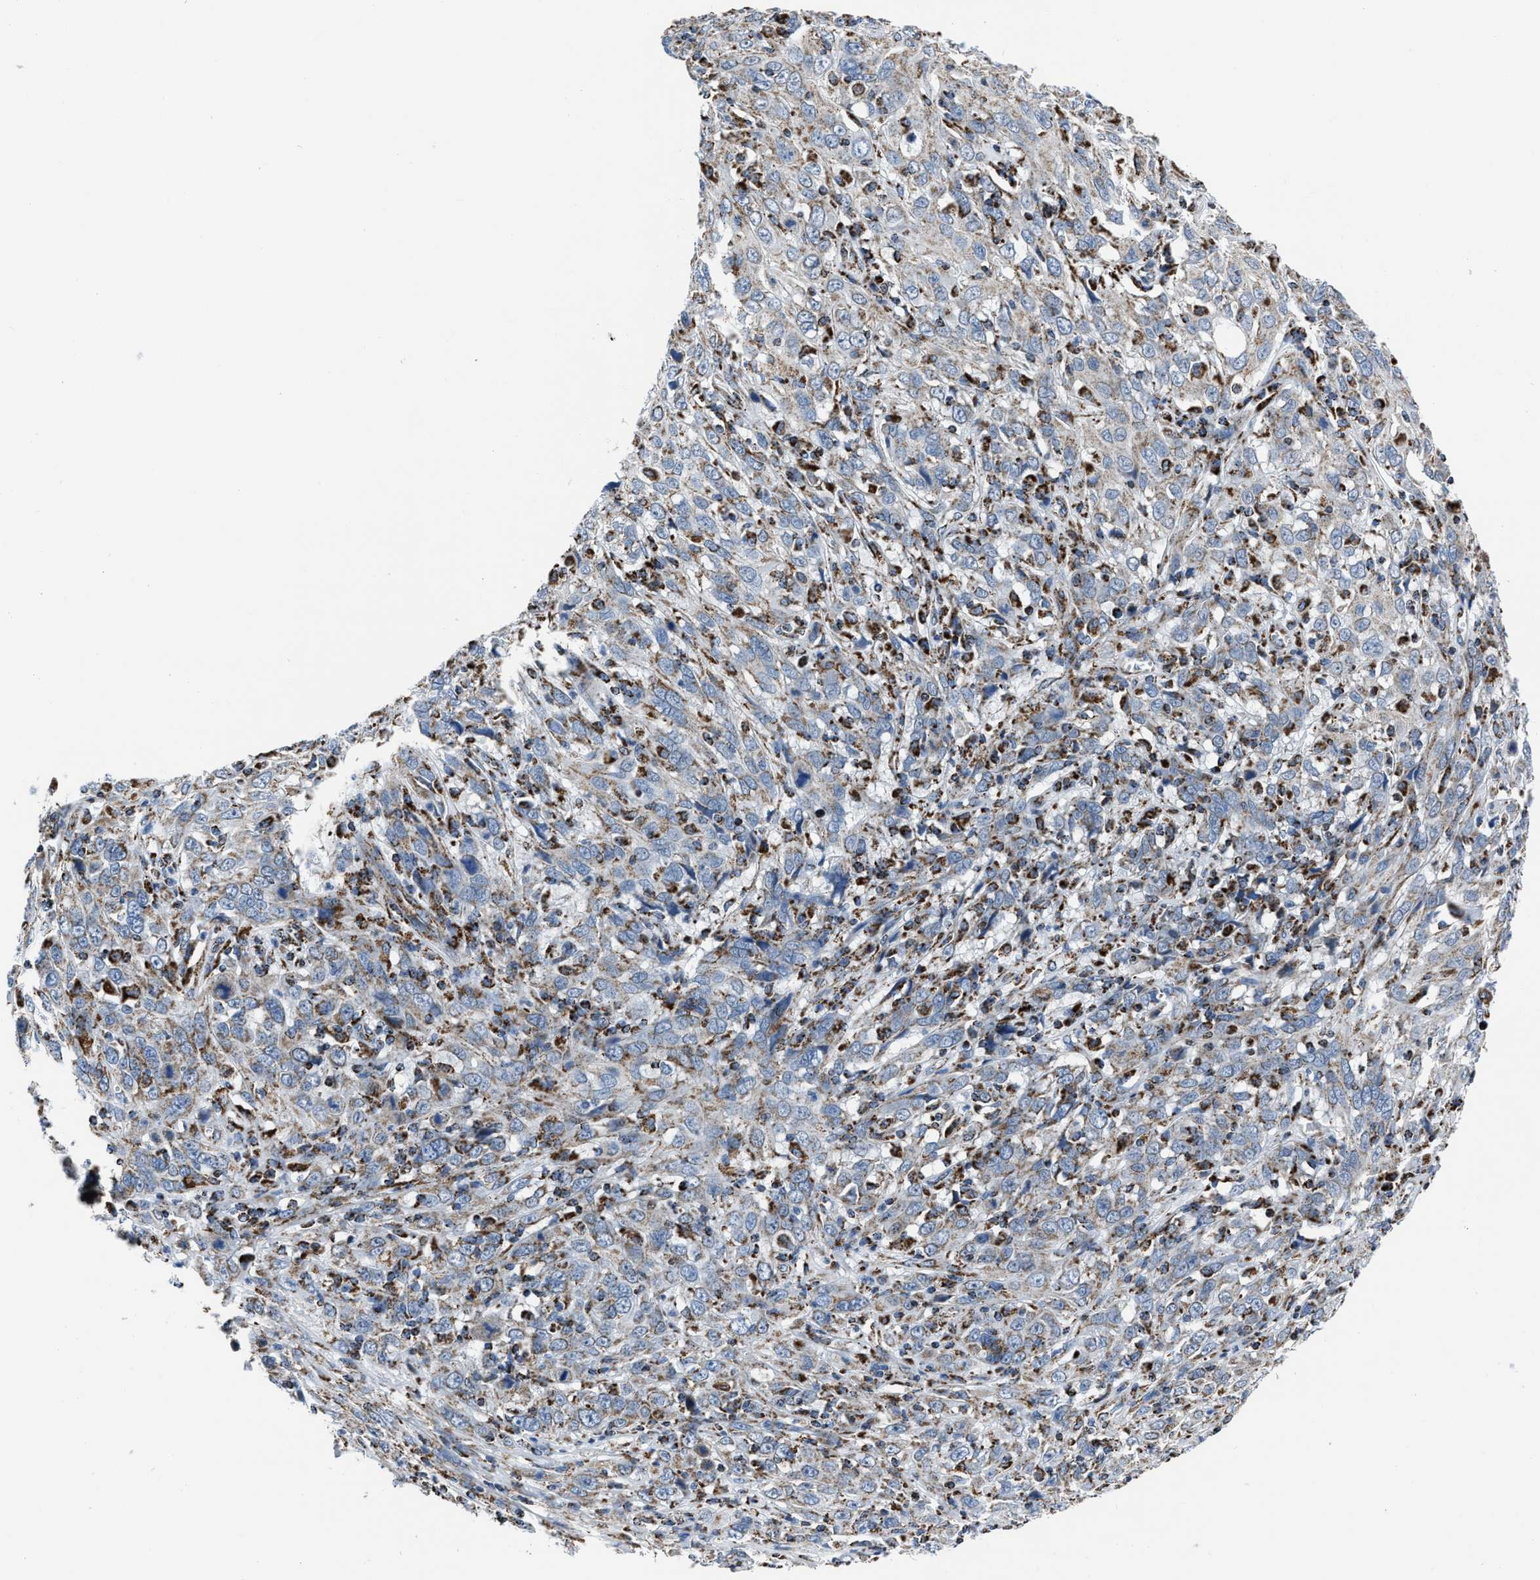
{"staining": {"intensity": "moderate", "quantity": "<25%", "location": "cytoplasmic/membranous"}, "tissue": "cervical cancer", "cell_type": "Tumor cells", "image_type": "cancer", "snomed": [{"axis": "morphology", "description": "Squamous cell carcinoma, NOS"}, {"axis": "topography", "description": "Cervix"}], "caption": "An image of human cervical squamous cell carcinoma stained for a protein displays moderate cytoplasmic/membranous brown staining in tumor cells. (Stains: DAB (3,3'-diaminobenzidine) in brown, nuclei in blue, Microscopy: brightfield microscopy at high magnification).", "gene": "NSD3", "patient": {"sex": "female", "age": 46}}